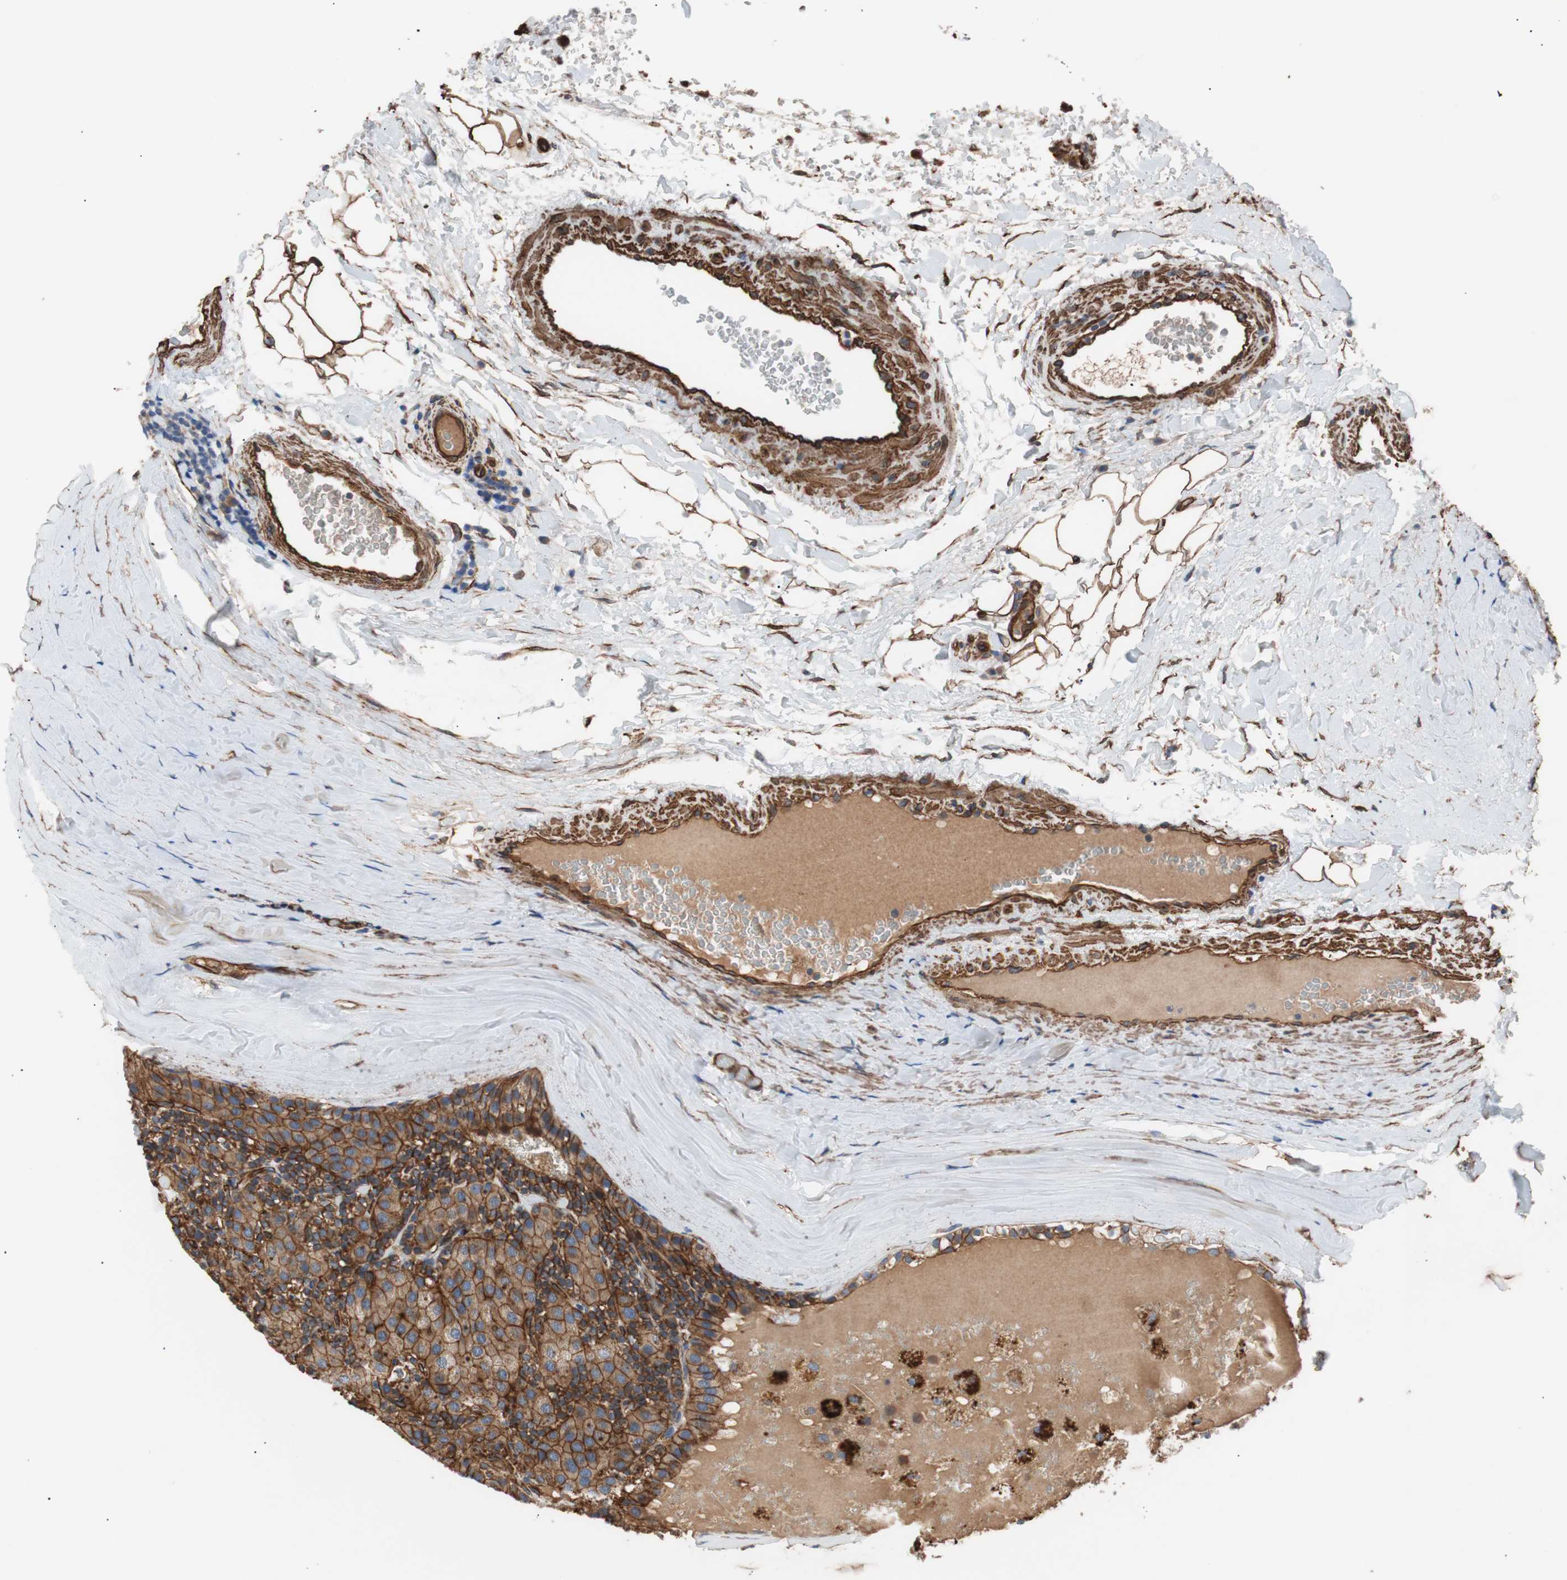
{"staining": {"intensity": "moderate", "quantity": "25%-75%", "location": "cytoplasmic/membranous"}, "tissue": "parathyroid gland", "cell_type": "Glandular cells", "image_type": "normal", "snomed": [{"axis": "morphology", "description": "Normal tissue, NOS"}, {"axis": "morphology", "description": "Adenoma, NOS"}, {"axis": "topography", "description": "Parathyroid gland"}], "caption": "Protein staining by immunohistochemistry shows moderate cytoplasmic/membranous positivity in about 25%-75% of glandular cells in normal parathyroid gland.", "gene": "SPINT1", "patient": {"sex": "female", "age": 86}}